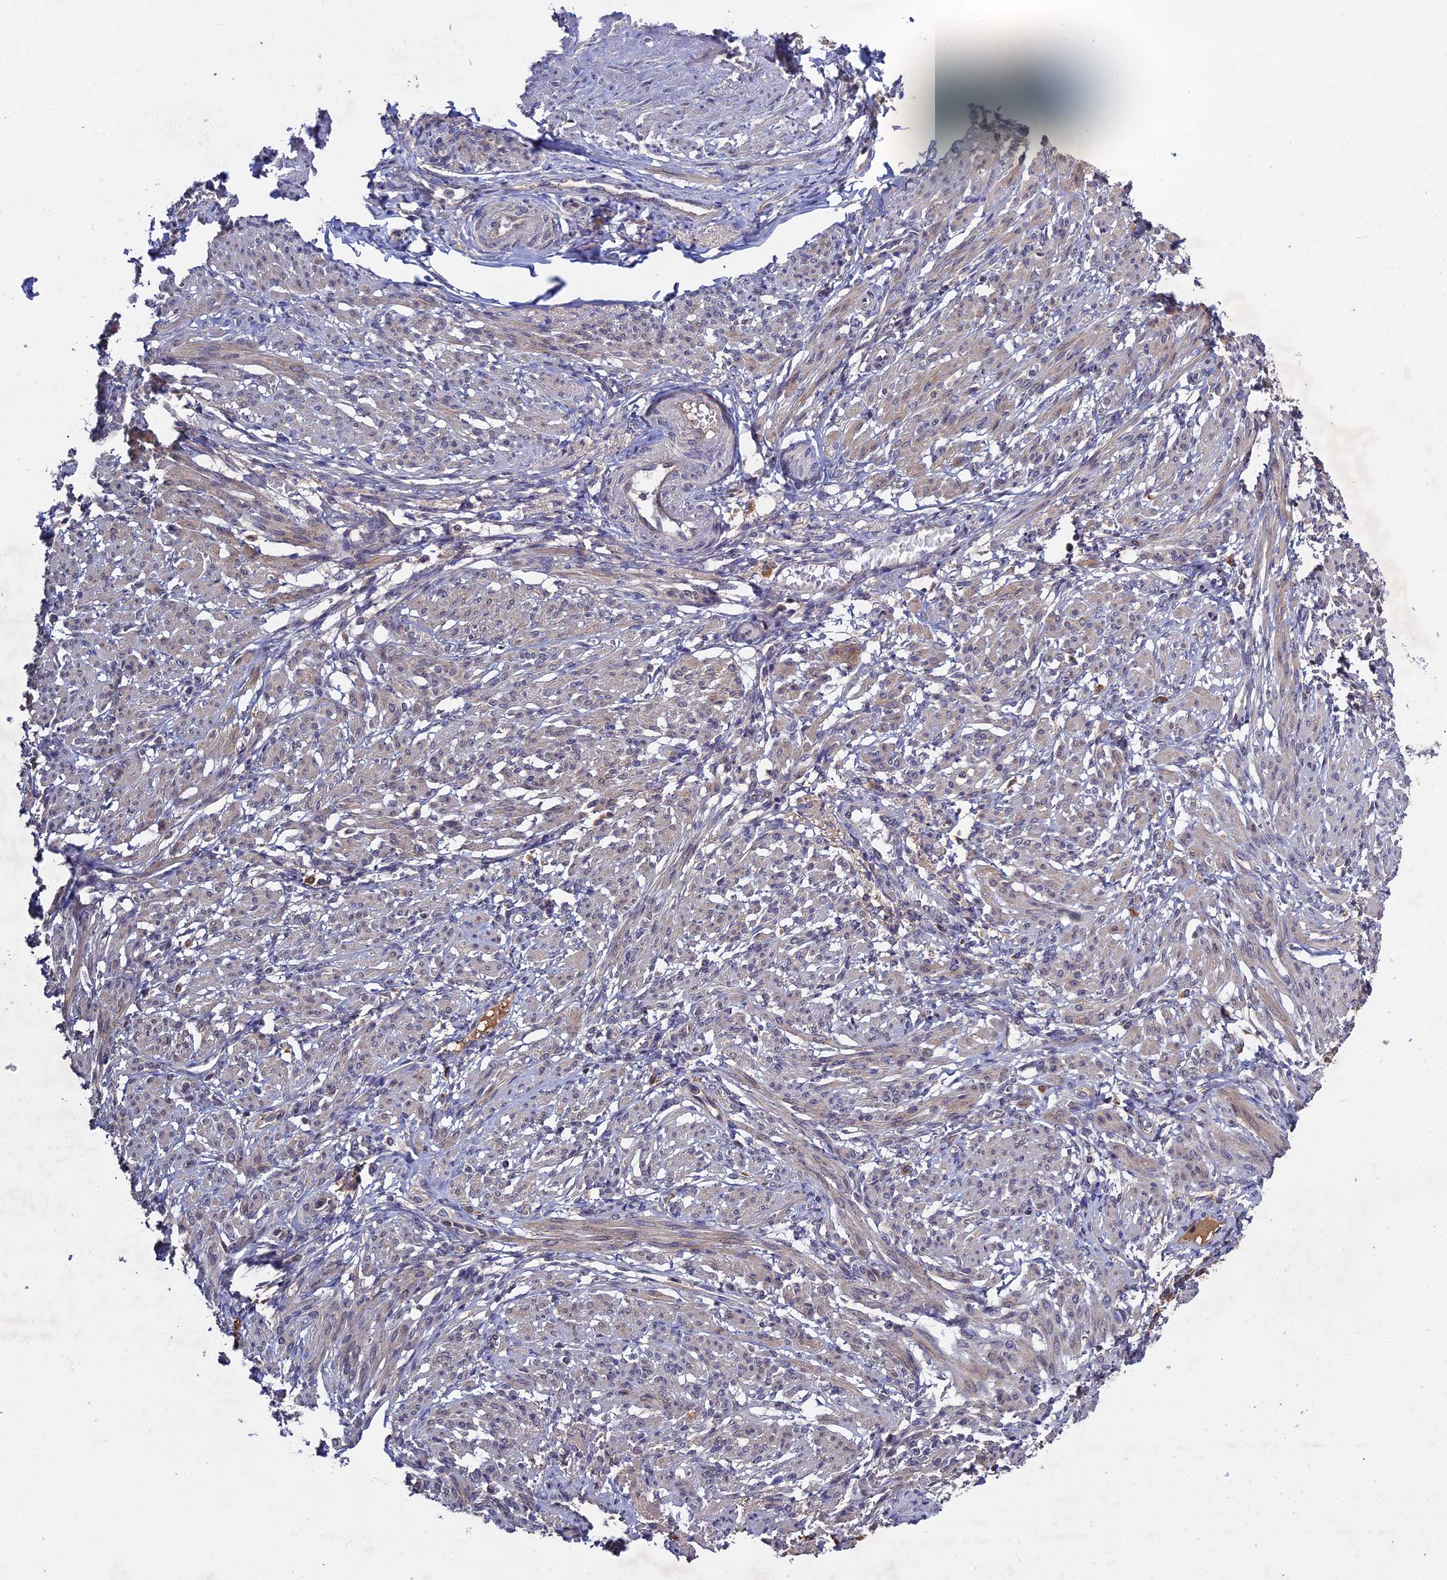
{"staining": {"intensity": "moderate", "quantity": "<25%", "location": "cytoplasmic/membranous"}, "tissue": "smooth muscle", "cell_type": "Smooth muscle cells", "image_type": "normal", "snomed": [{"axis": "morphology", "description": "Normal tissue, NOS"}, {"axis": "topography", "description": "Smooth muscle"}], "caption": "Moderate cytoplasmic/membranous protein staining is identified in approximately <25% of smooth muscle cells in smooth muscle.", "gene": "RAB15", "patient": {"sex": "female", "age": 39}}